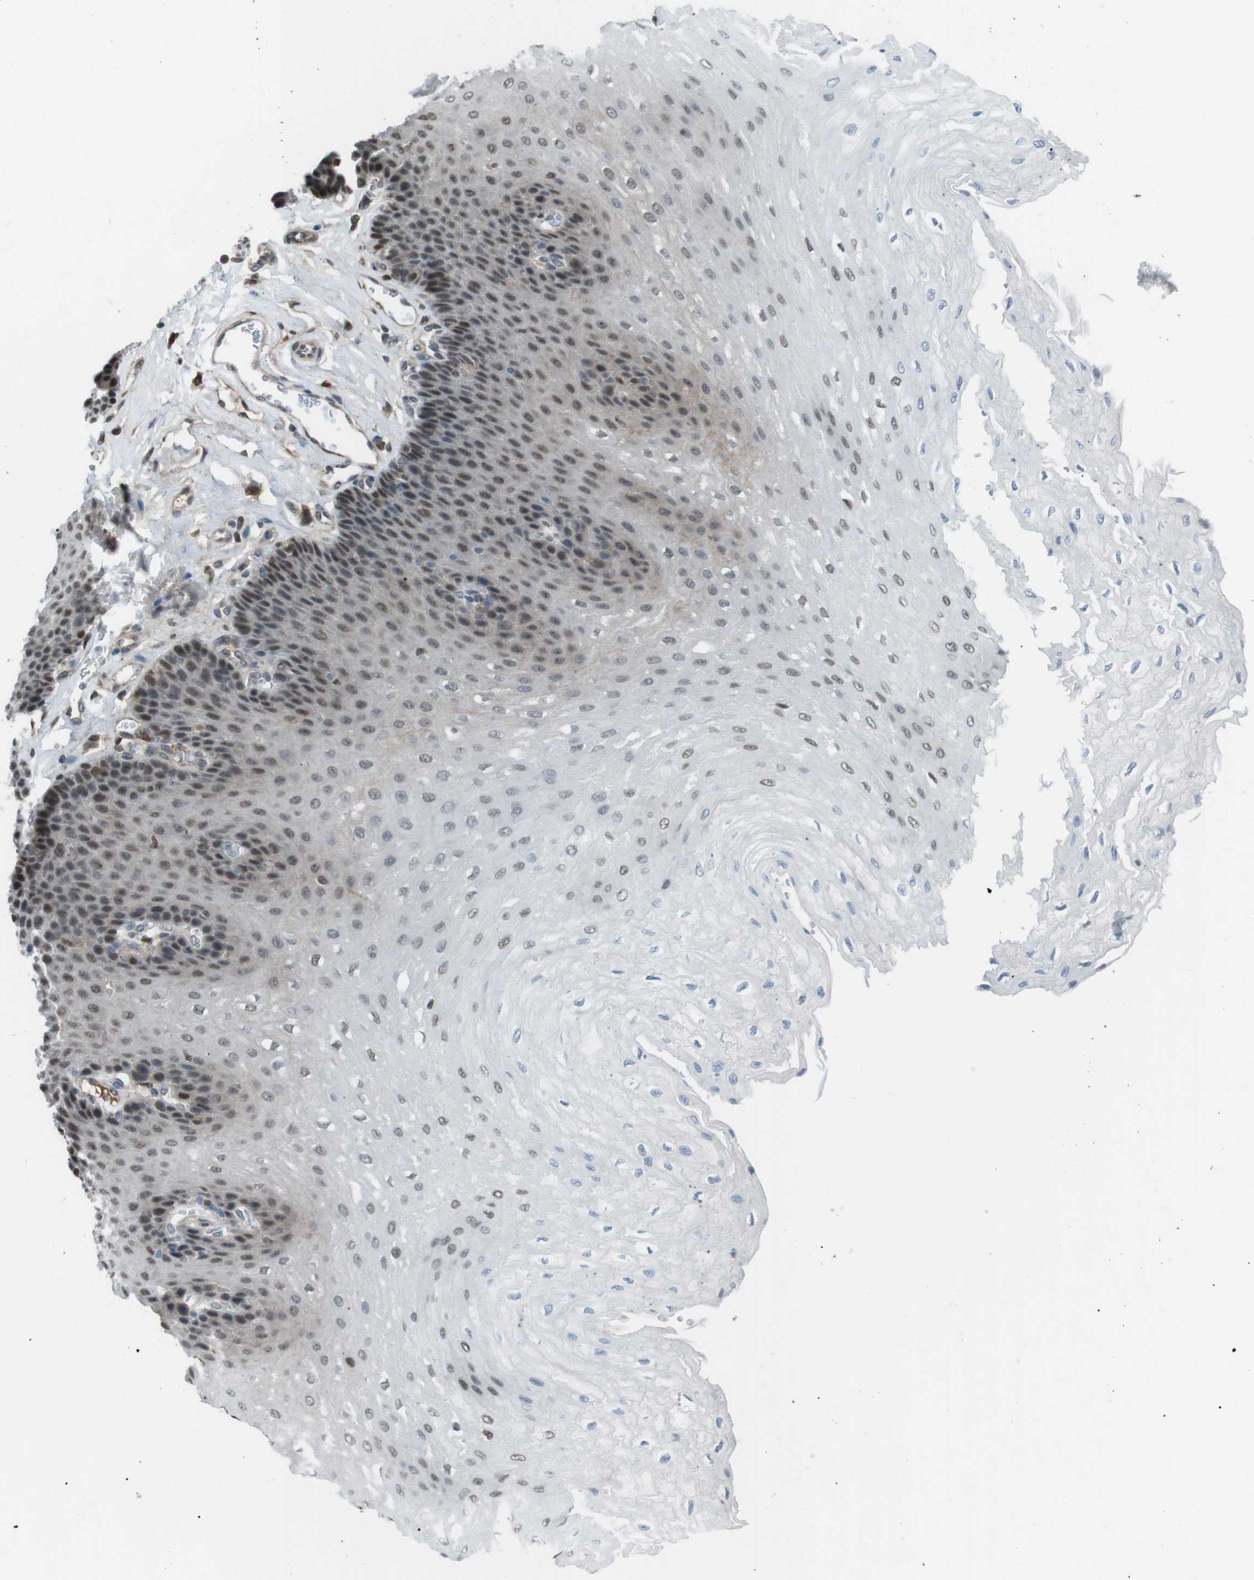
{"staining": {"intensity": "moderate", "quantity": "25%-75%", "location": "nuclear"}, "tissue": "esophagus", "cell_type": "Squamous epithelial cells", "image_type": "normal", "snomed": [{"axis": "morphology", "description": "Normal tissue, NOS"}, {"axis": "topography", "description": "Esophagus"}], "caption": "The micrograph demonstrates a brown stain indicating the presence of a protein in the nuclear of squamous epithelial cells in esophagus. (Stains: DAB in brown, nuclei in blue, Microscopy: brightfield microscopy at high magnification).", "gene": "SRPK2", "patient": {"sex": "female", "age": 72}}